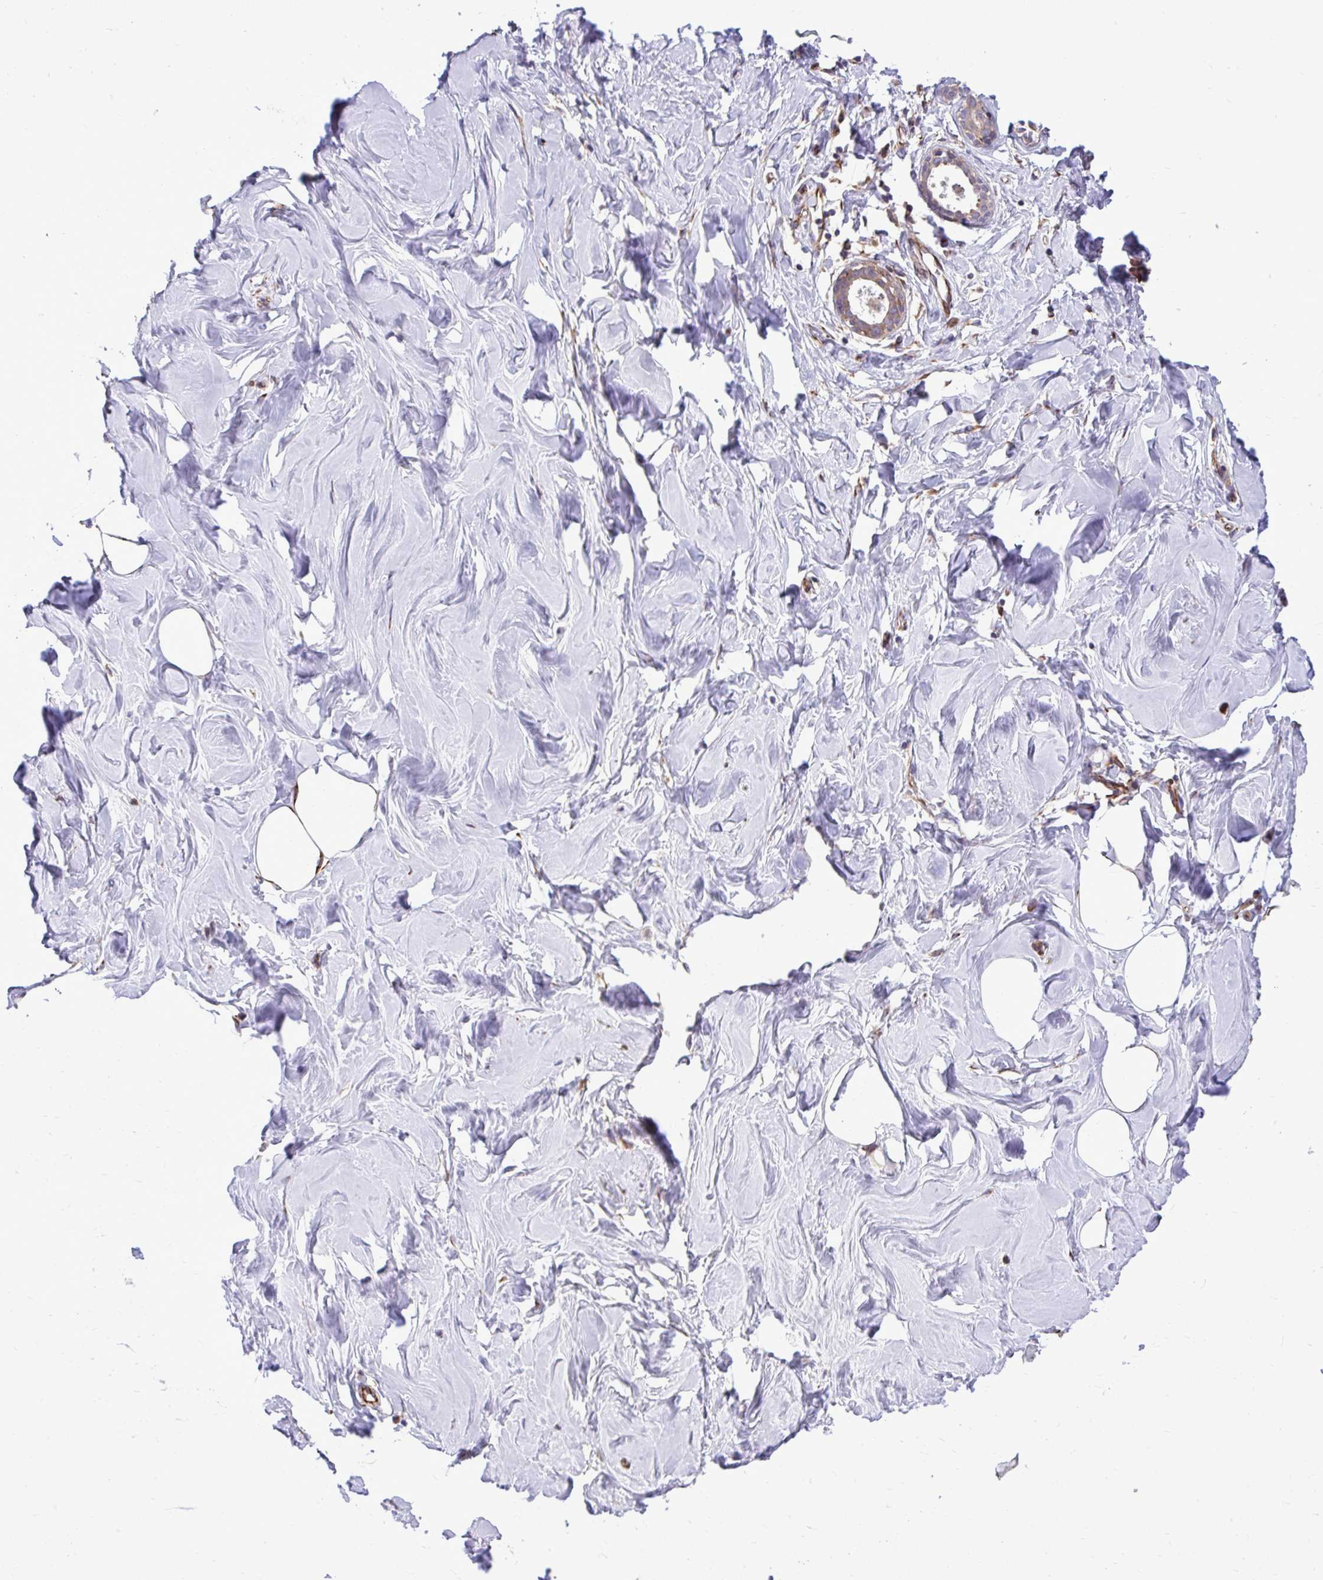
{"staining": {"intensity": "moderate", "quantity": "25%-75%", "location": "cytoplasmic/membranous"}, "tissue": "breast", "cell_type": "Adipocytes", "image_type": "normal", "snomed": [{"axis": "morphology", "description": "Normal tissue, NOS"}, {"axis": "topography", "description": "Breast"}], "caption": "Adipocytes demonstrate moderate cytoplasmic/membranous expression in approximately 25%-75% of cells in unremarkable breast.", "gene": "PAIP2", "patient": {"sex": "female", "age": 27}}